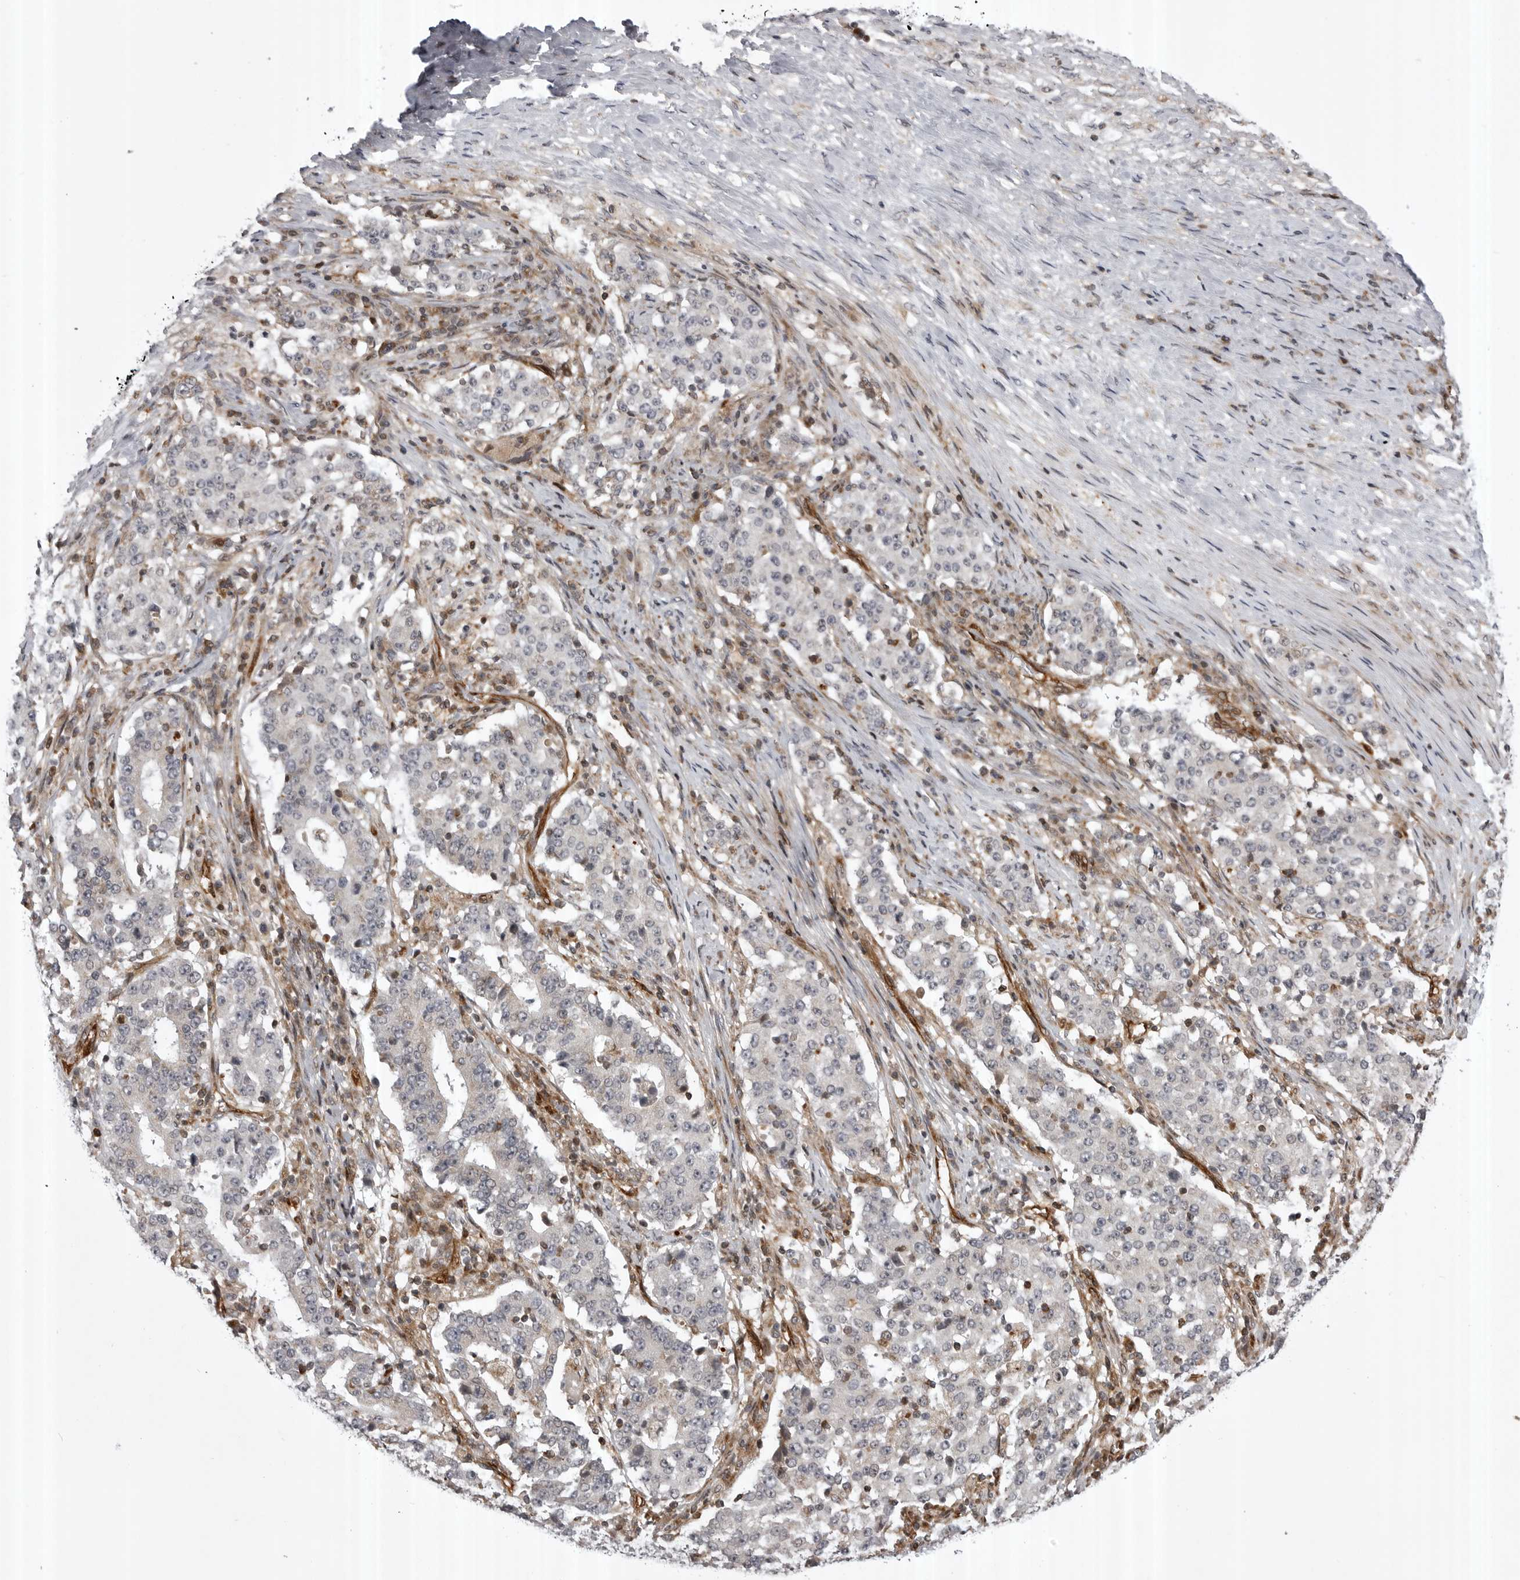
{"staining": {"intensity": "negative", "quantity": "none", "location": "none"}, "tissue": "stomach cancer", "cell_type": "Tumor cells", "image_type": "cancer", "snomed": [{"axis": "morphology", "description": "Adenocarcinoma, NOS"}, {"axis": "topography", "description": "Stomach"}], "caption": "A photomicrograph of human adenocarcinoma (stomach) is negative for staining in tumor cells.", "gene": "ABL1", "patient": {"sex": "male", "age": 59}}